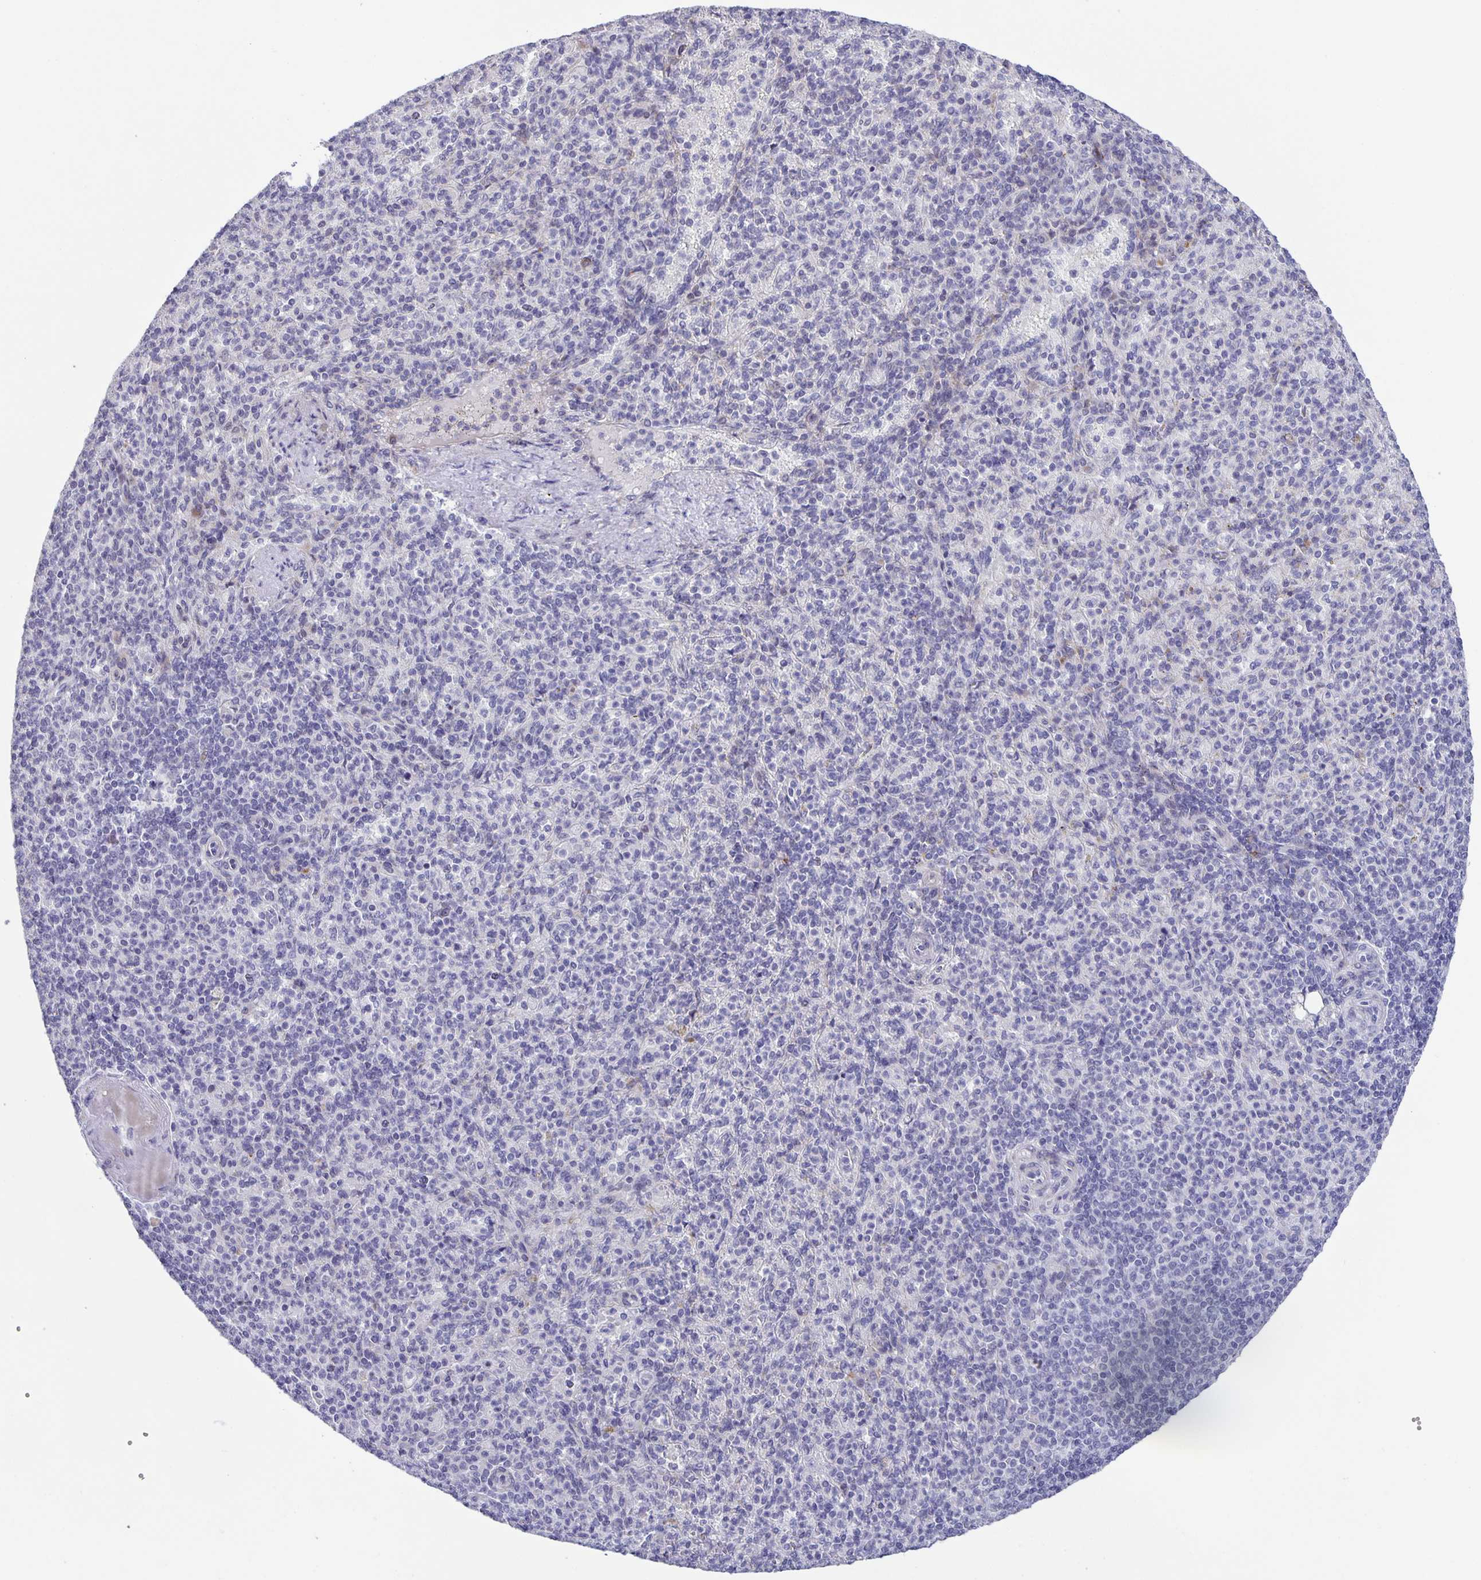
{"staining": {"intensity": "negative", "quantity": "none", "location": "none"}, "tissue": "spleen", "cell_type": "Cells in red pulp", "image_type": "normal", "snomed": [{"axis": "morphology", "description": "Normal tissue, NOS"}, {"axis": "topography", "description": "Spleen"}], "caption": "This is an immunohistochemistry (IHC) histopathology image of normal spleen. There is no staining in cells in red pulp.", "gene": "PHRF1", "patient": {"sex": "female", "age": 74}}